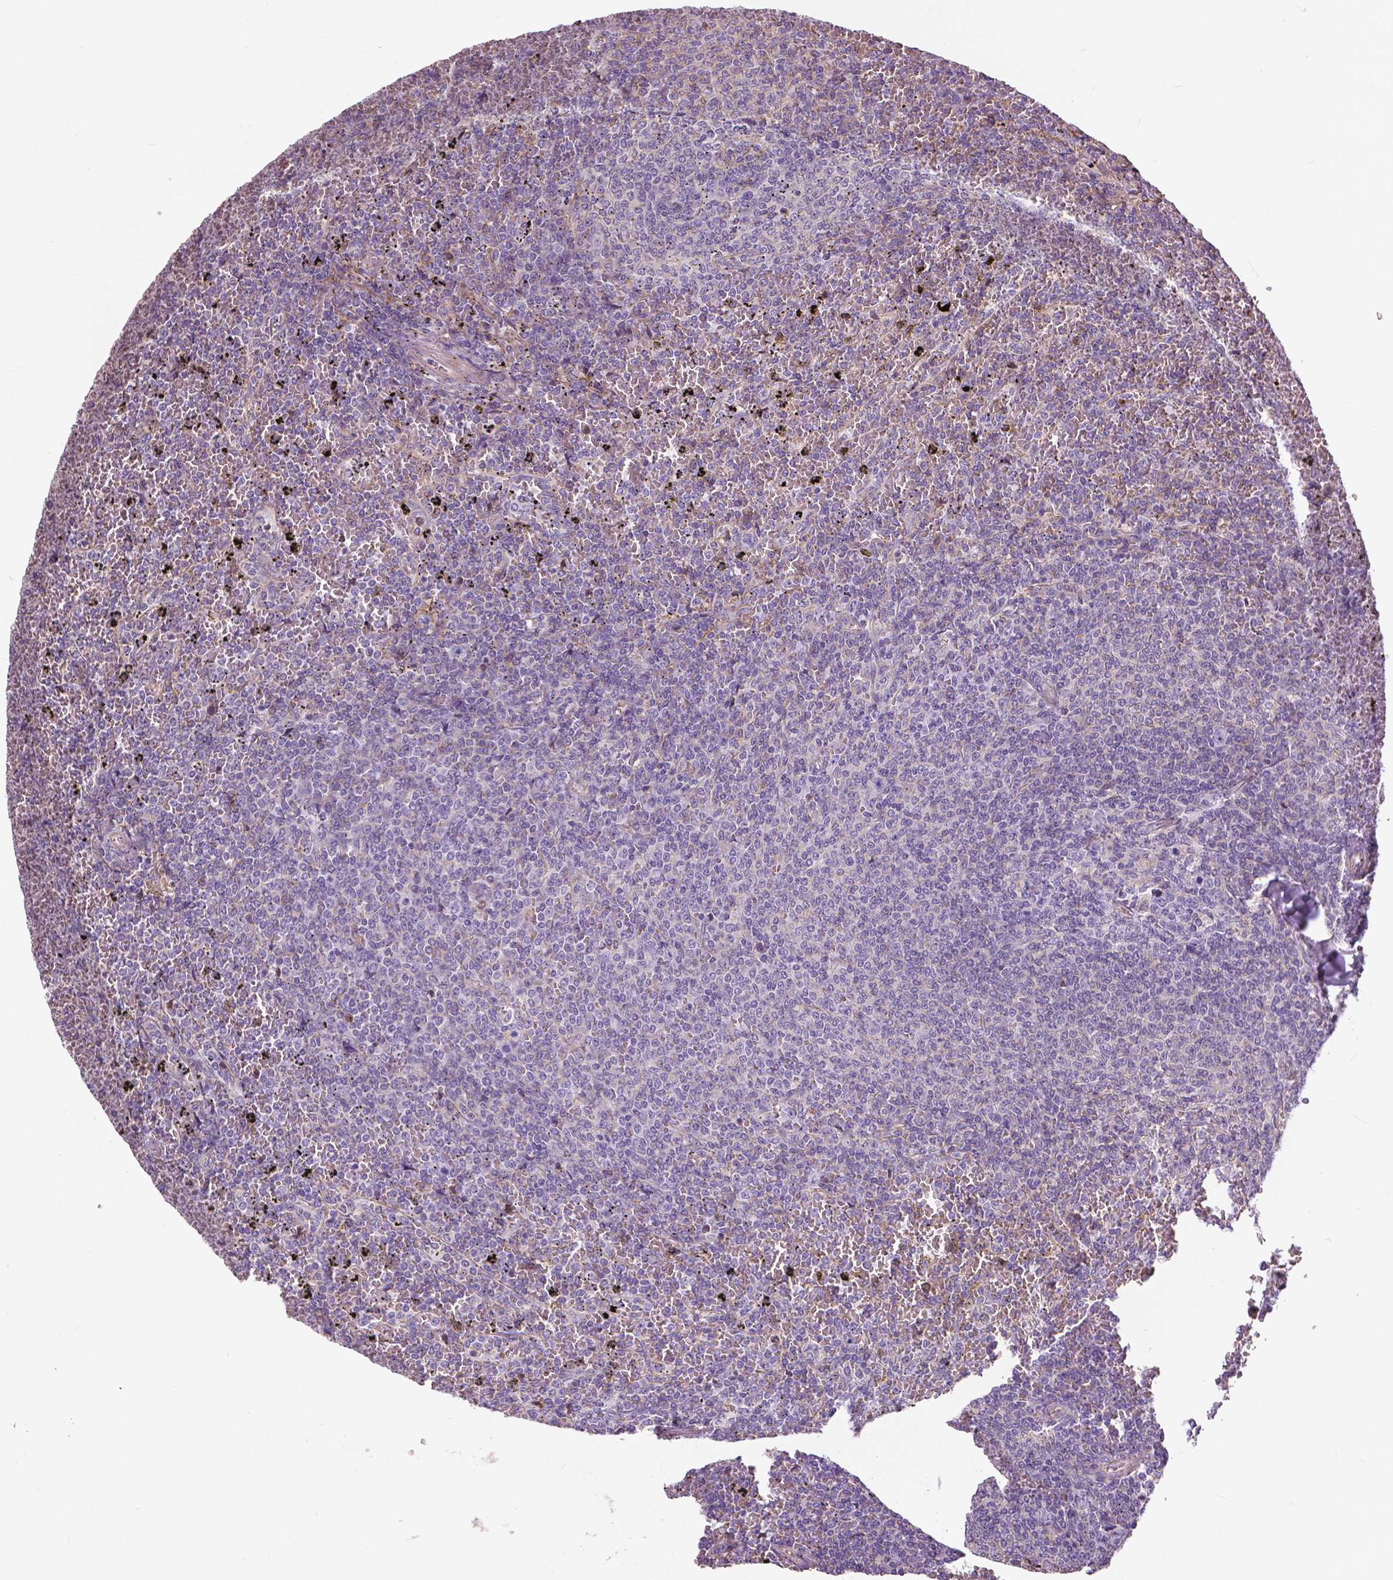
{"staining": {"intensity": "negative", "quantity": "none", "location": "none"}, "tissue": "lymphoma", "cell_type": "Tumor cells", "image_type": "cancer", "snomed": [{"axis": "morphology", "description": "Malignant lymphoma, non-Hodgkin's type, Low grade"}, {"axis": "topography", "description": "Spleen"}], "caption": "High power microscopy micrograph of an immunohistochemistry (IHC) micrograph of malignant lymphoma, non-Hodgkin's type (low-grade), revealing no significant expression in tumor cells.", "gene": "ANXA13", "patient": {"sex": "female", "age": 77}}